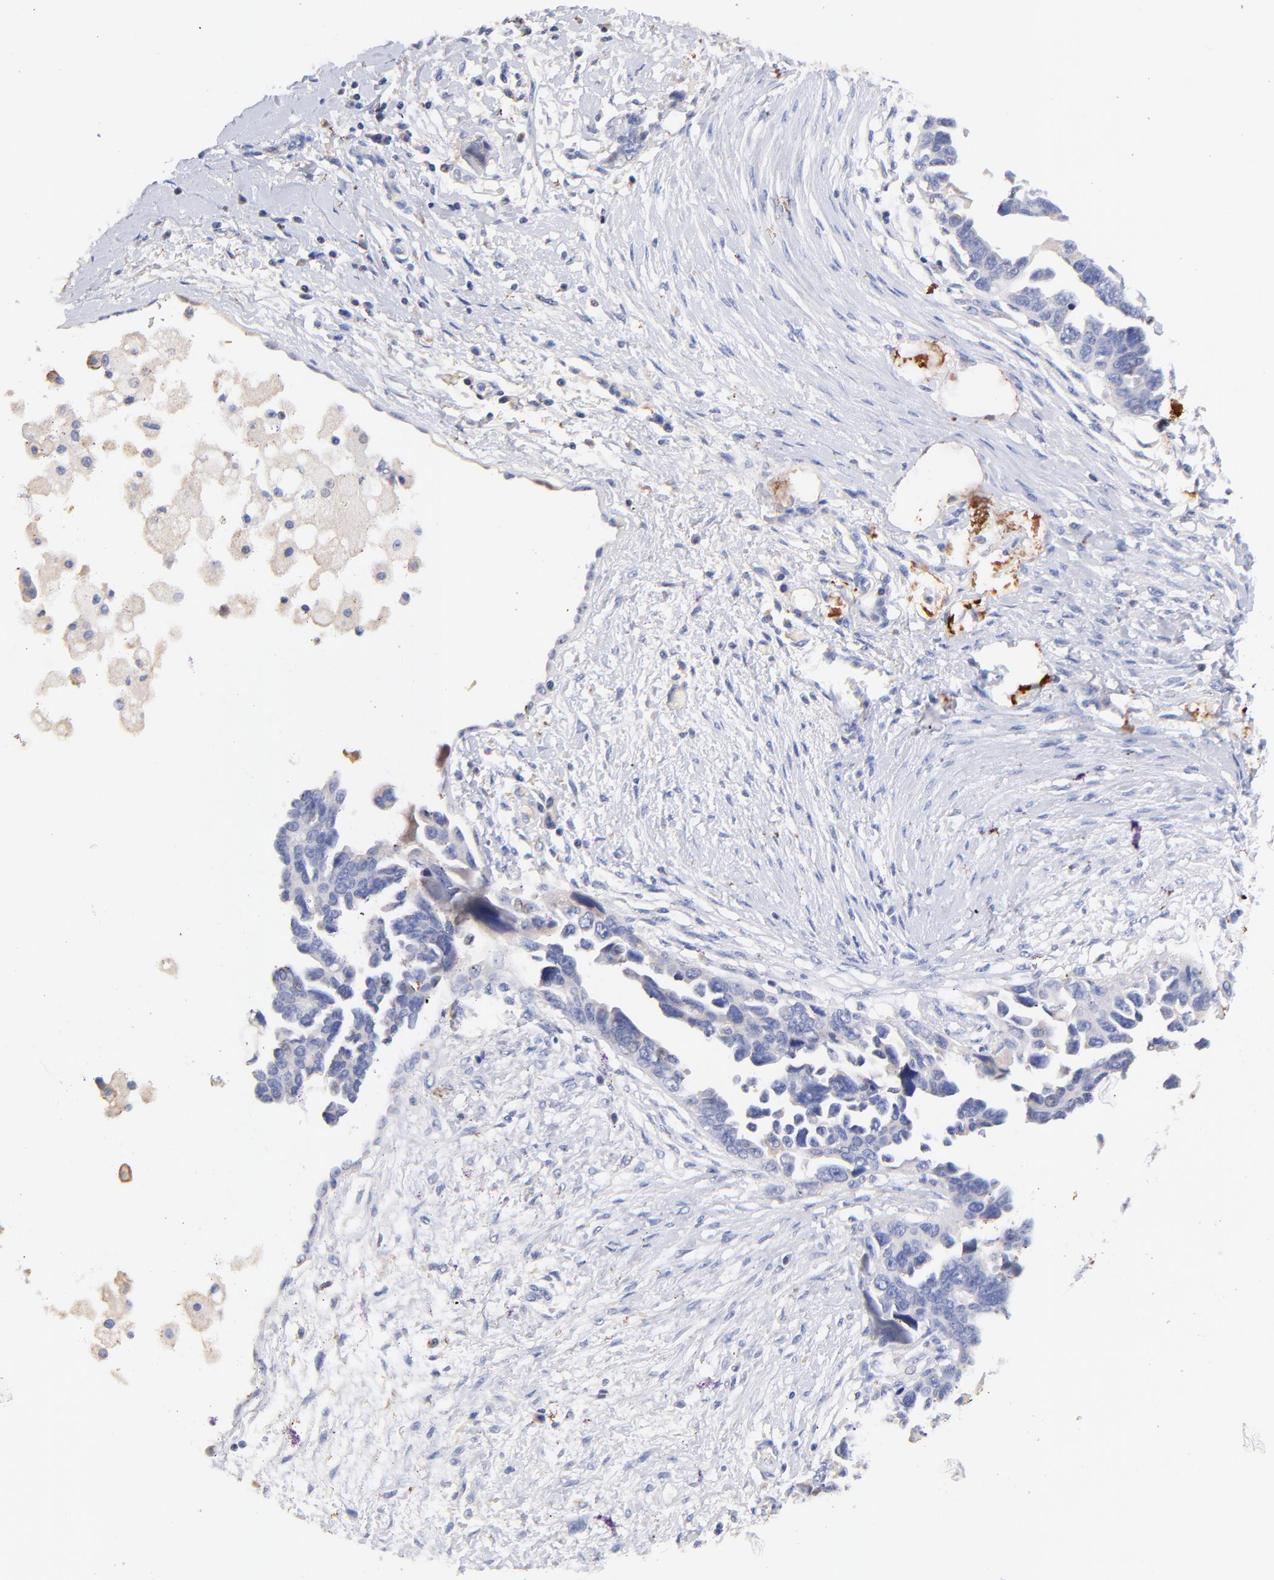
{"staining": {"intensity": "negative", "quantity": "none", "location": "none"}, "tissue": "ovarian cancer", "cell_type": "Tumor cells", "image_type": "cancer", "snomed": [{"axis": "morphology", "description": "Cystadenocarcinoma, serous, NOS"}, {"axis": "topography", "description": "Ovary"}], "caption": "IHC photomicrograph of ovarian cancer stained for a protein (brown), which shows no staining in tumor cells.", "gene": "IGLV7-43", "patient": {"sex": "female", "age": 63}}